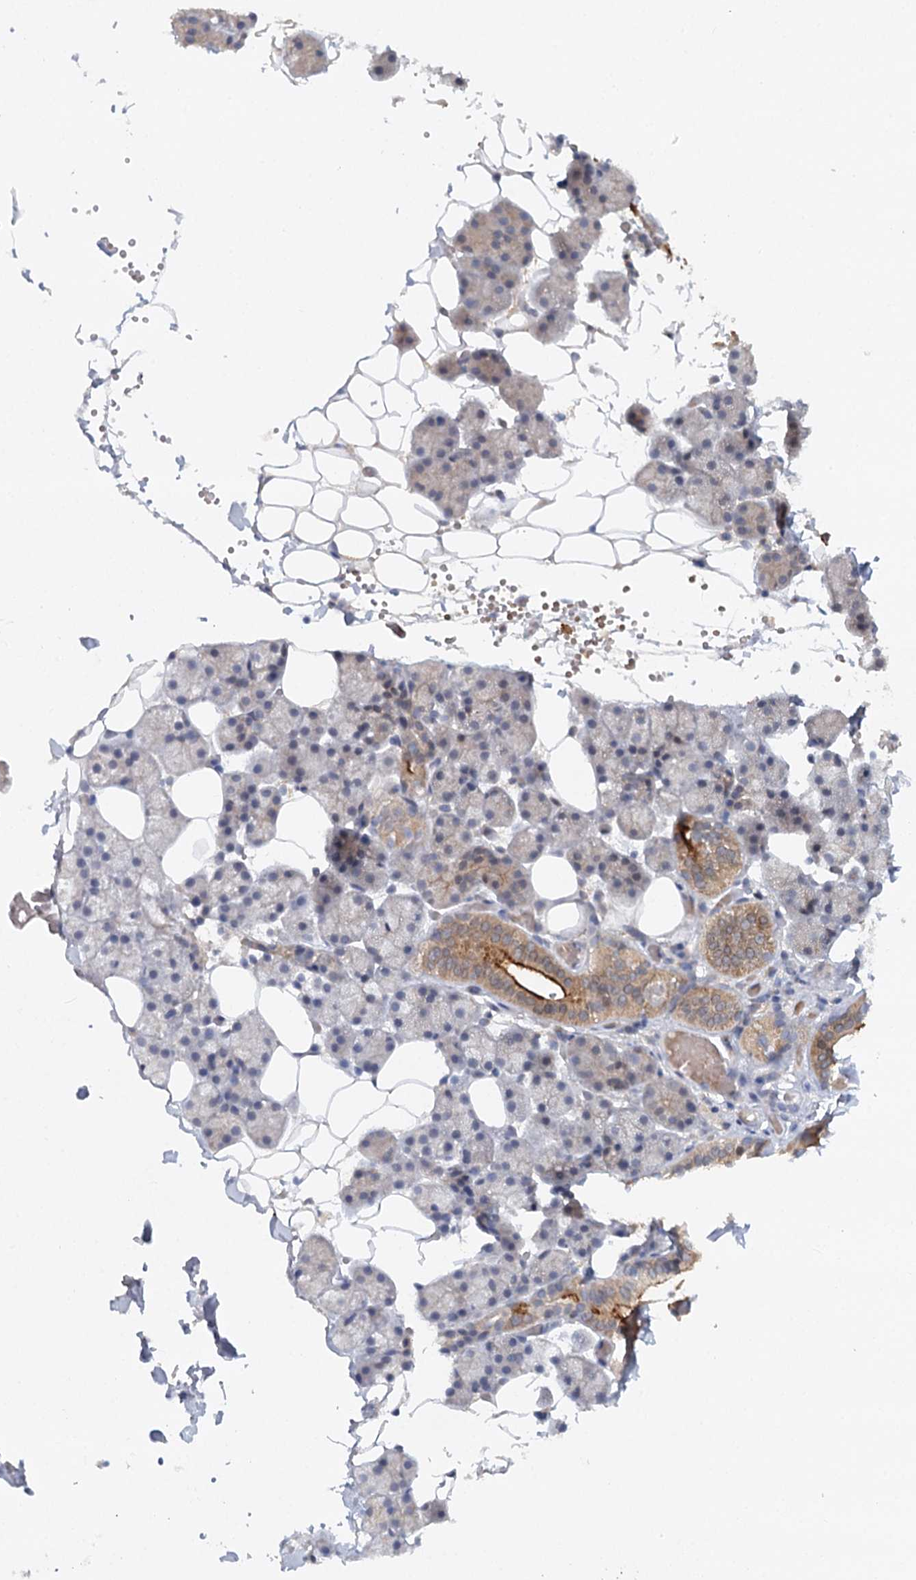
{"staining": {"intensity": "moderate", "quantity": "<25%", "location": "cytoplasmic/membranous"}, "tissue": "salivary gland", "cell_type": "Glandular cells", "image_type": "normal", "snomed": [{"axis": "morphology", "description": "Normal tissue, NOS"}, {"axis": "topography", "description": "Salivary gland"}], "caption": "Glandular cells reveal moderate cytoplasmic/membranous staining in about <25% of cells in benign salivary gland.", "gene": "RNF111", "patient": {"sex": "female", "age": 33}}